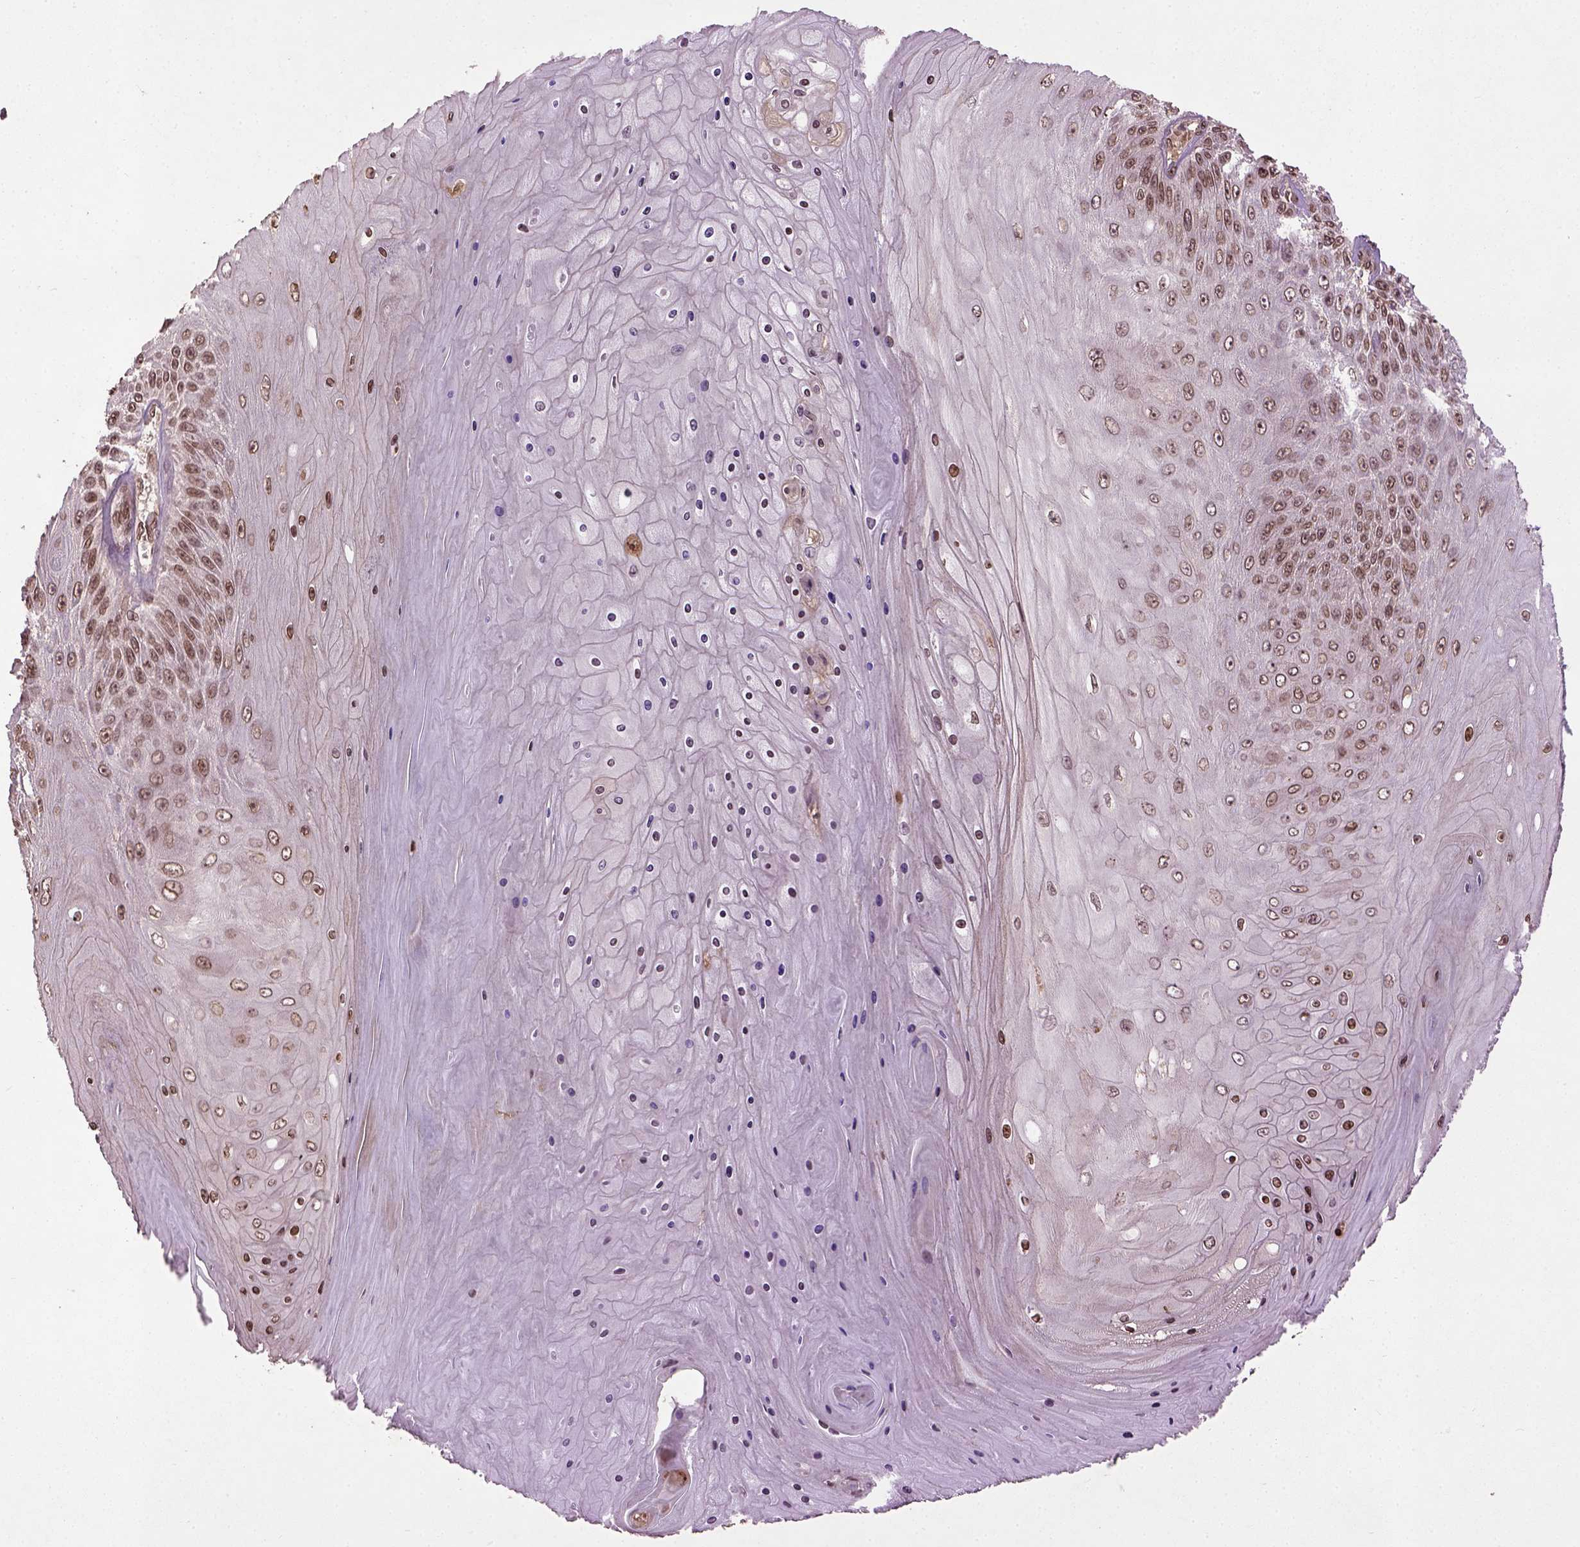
{"staining": {"intensity": "moderate", "quantity": ">75%", "location": "nuclear"}, "tissue": "skin cancer", "cell_type": "Tumor cells", "image_type": "cancer", "snomed": [{"axis": "morphology", "description": "Squamous cell carcinoma, NOS"}, {"axis": "topography", "description": "Skin"}], "caption": "Immunohistochemical staining of squamous cell carcinoma (skin) reveals medium levels of moderate nuclear expression in about >75% of tumor cells.", "gene": "BANF1", "patient": {"sex": "male", "age": 62}}